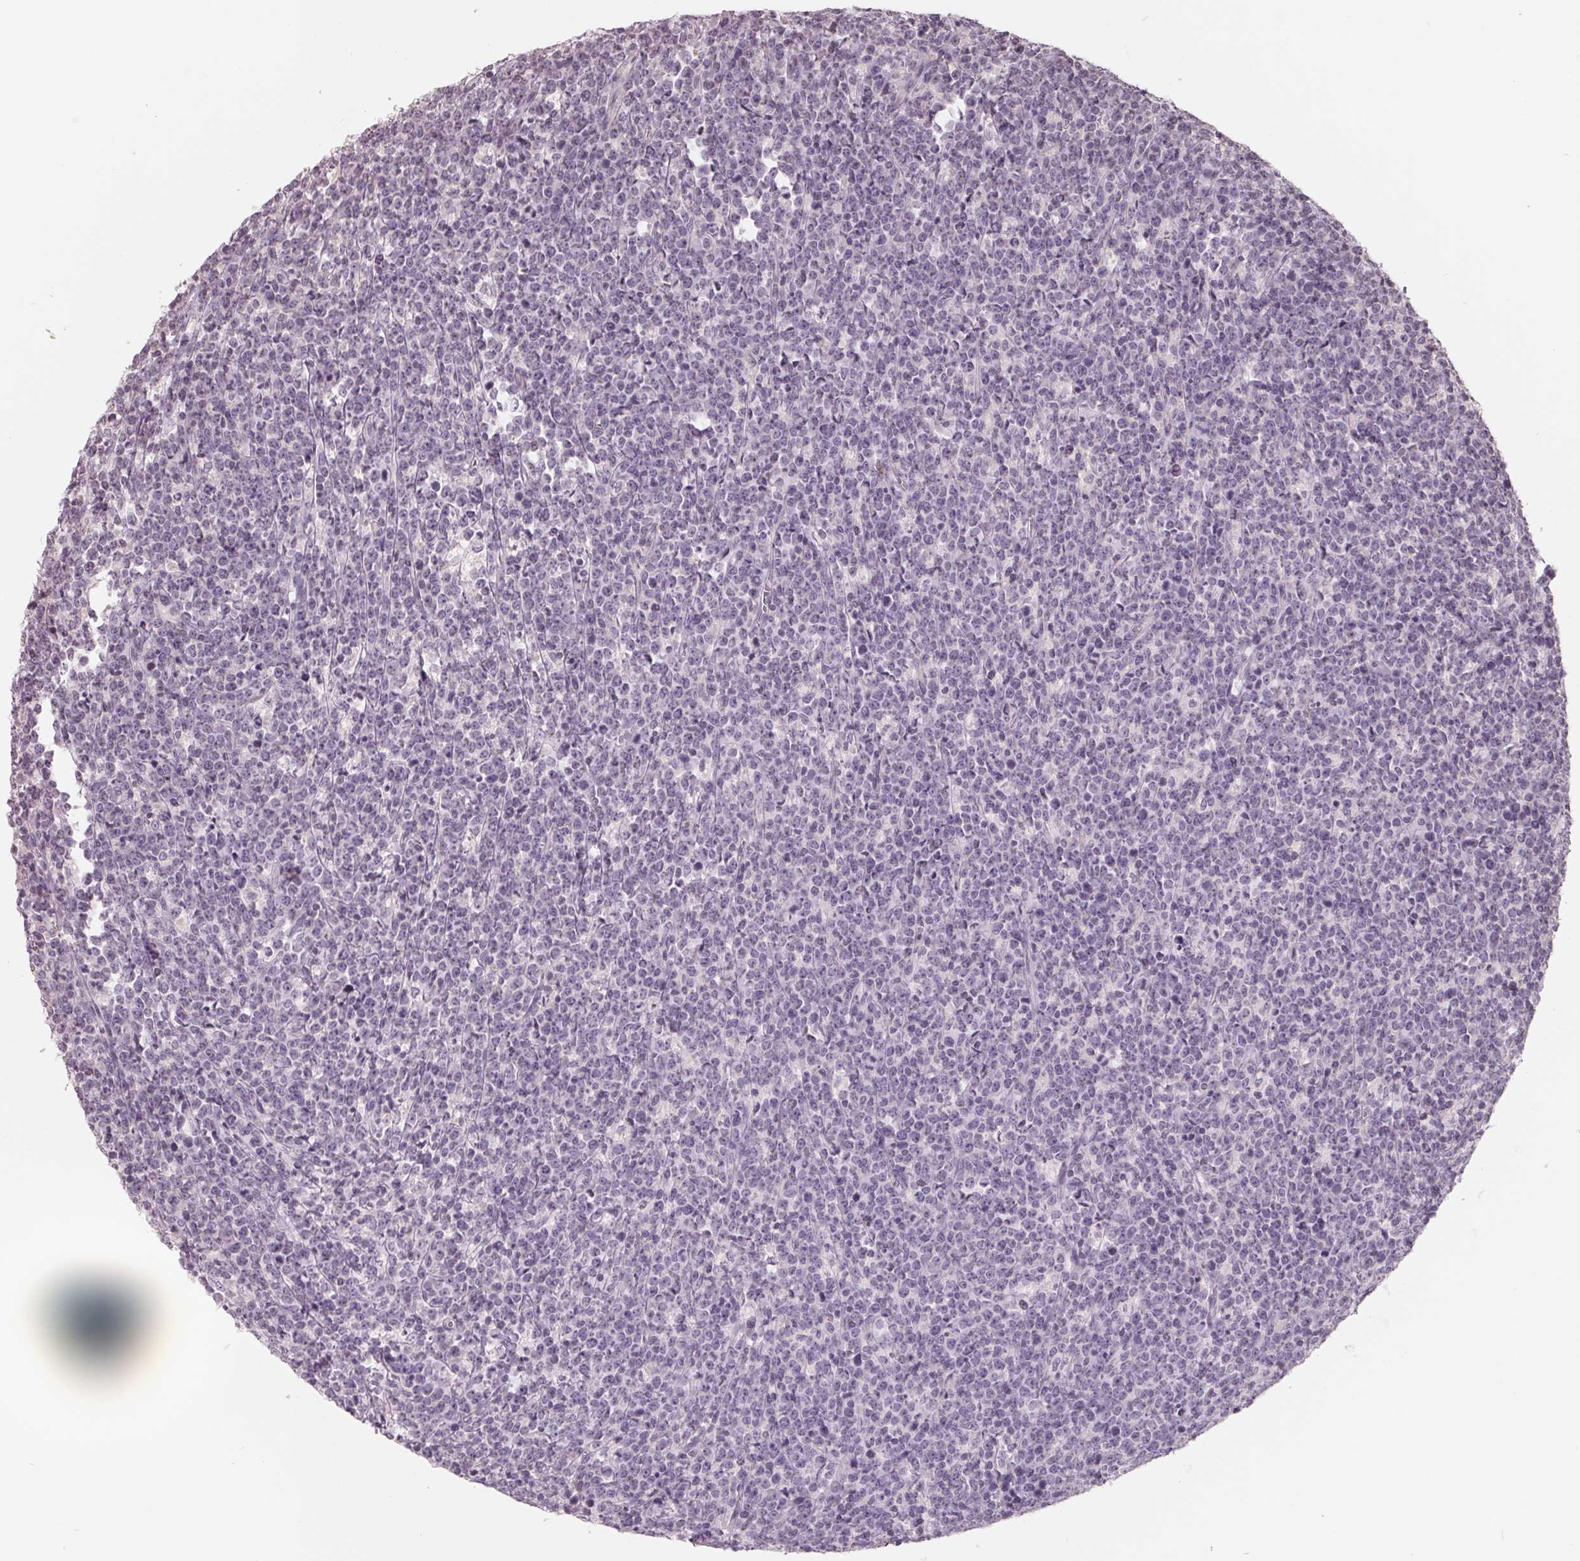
{"staining": {"intensity": "negative", "quantity": "none", "location": "none"}, "tissue": "lymphoma", "cell_type": "Tumor cells", "image_type": "cancer", "snomed": [{"axis": "morphology", "description": "Malignant lymphoma, non-Hodgkin's type, High grade"}, {"axis": "topography", "description": "Small intestine"}], "caption": "This histopathology image is of lymphoma stained with immunohistochemistry (IHC) to label a protein in brown with the nuclei are counter-stained blue. There is no expression in tumor cells.", "gene": "FTCD", "patient": {"sex": "female", "age": 56}}